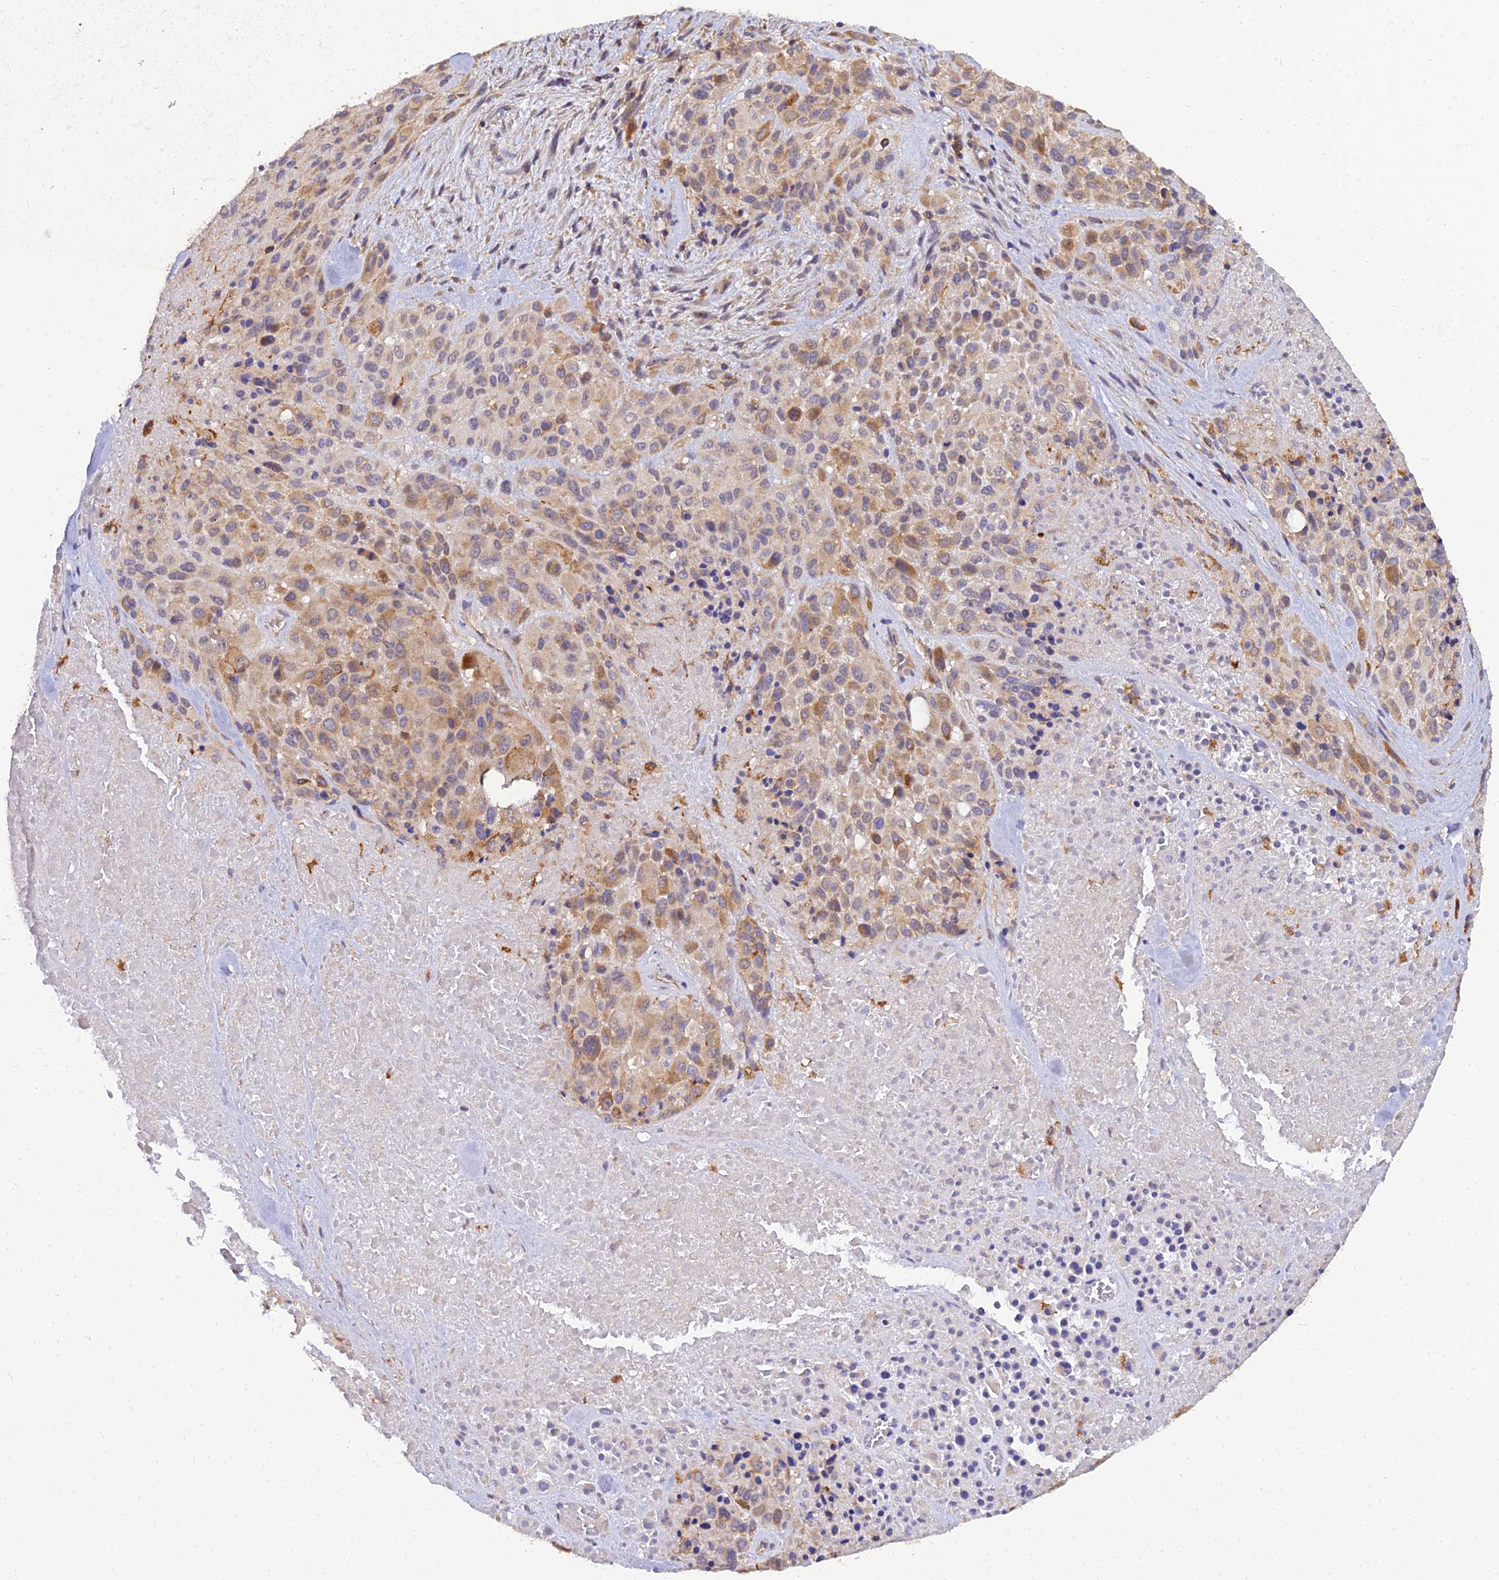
{"staining": {"intensity": "moderate", "quantity": "25%-75%", "location": "cytoplasmic/membranous"}, "tissue": "melanoma", "cell_type": "Tumor cells", "image_type": "cancer", "snomed": [{"axis": "morphology", "description": "Malignant melanoma, Metastatic site"}, {"axis": "topography", "description": "Skin"}], "caption": "Immunohistochemical staining of human melanoma reveals moderate cytoplasmic/membranous protein staining in approximately 25%-75% of tumor cells. The staining is performed using DAB (3,3'-diaminobenzidine) brown chromogen to label protein expression. The nuclei are counter-stained blue using hematoxylin.", "gene": "ARL8B", "patient": {"sex": "female", "age": 81}}